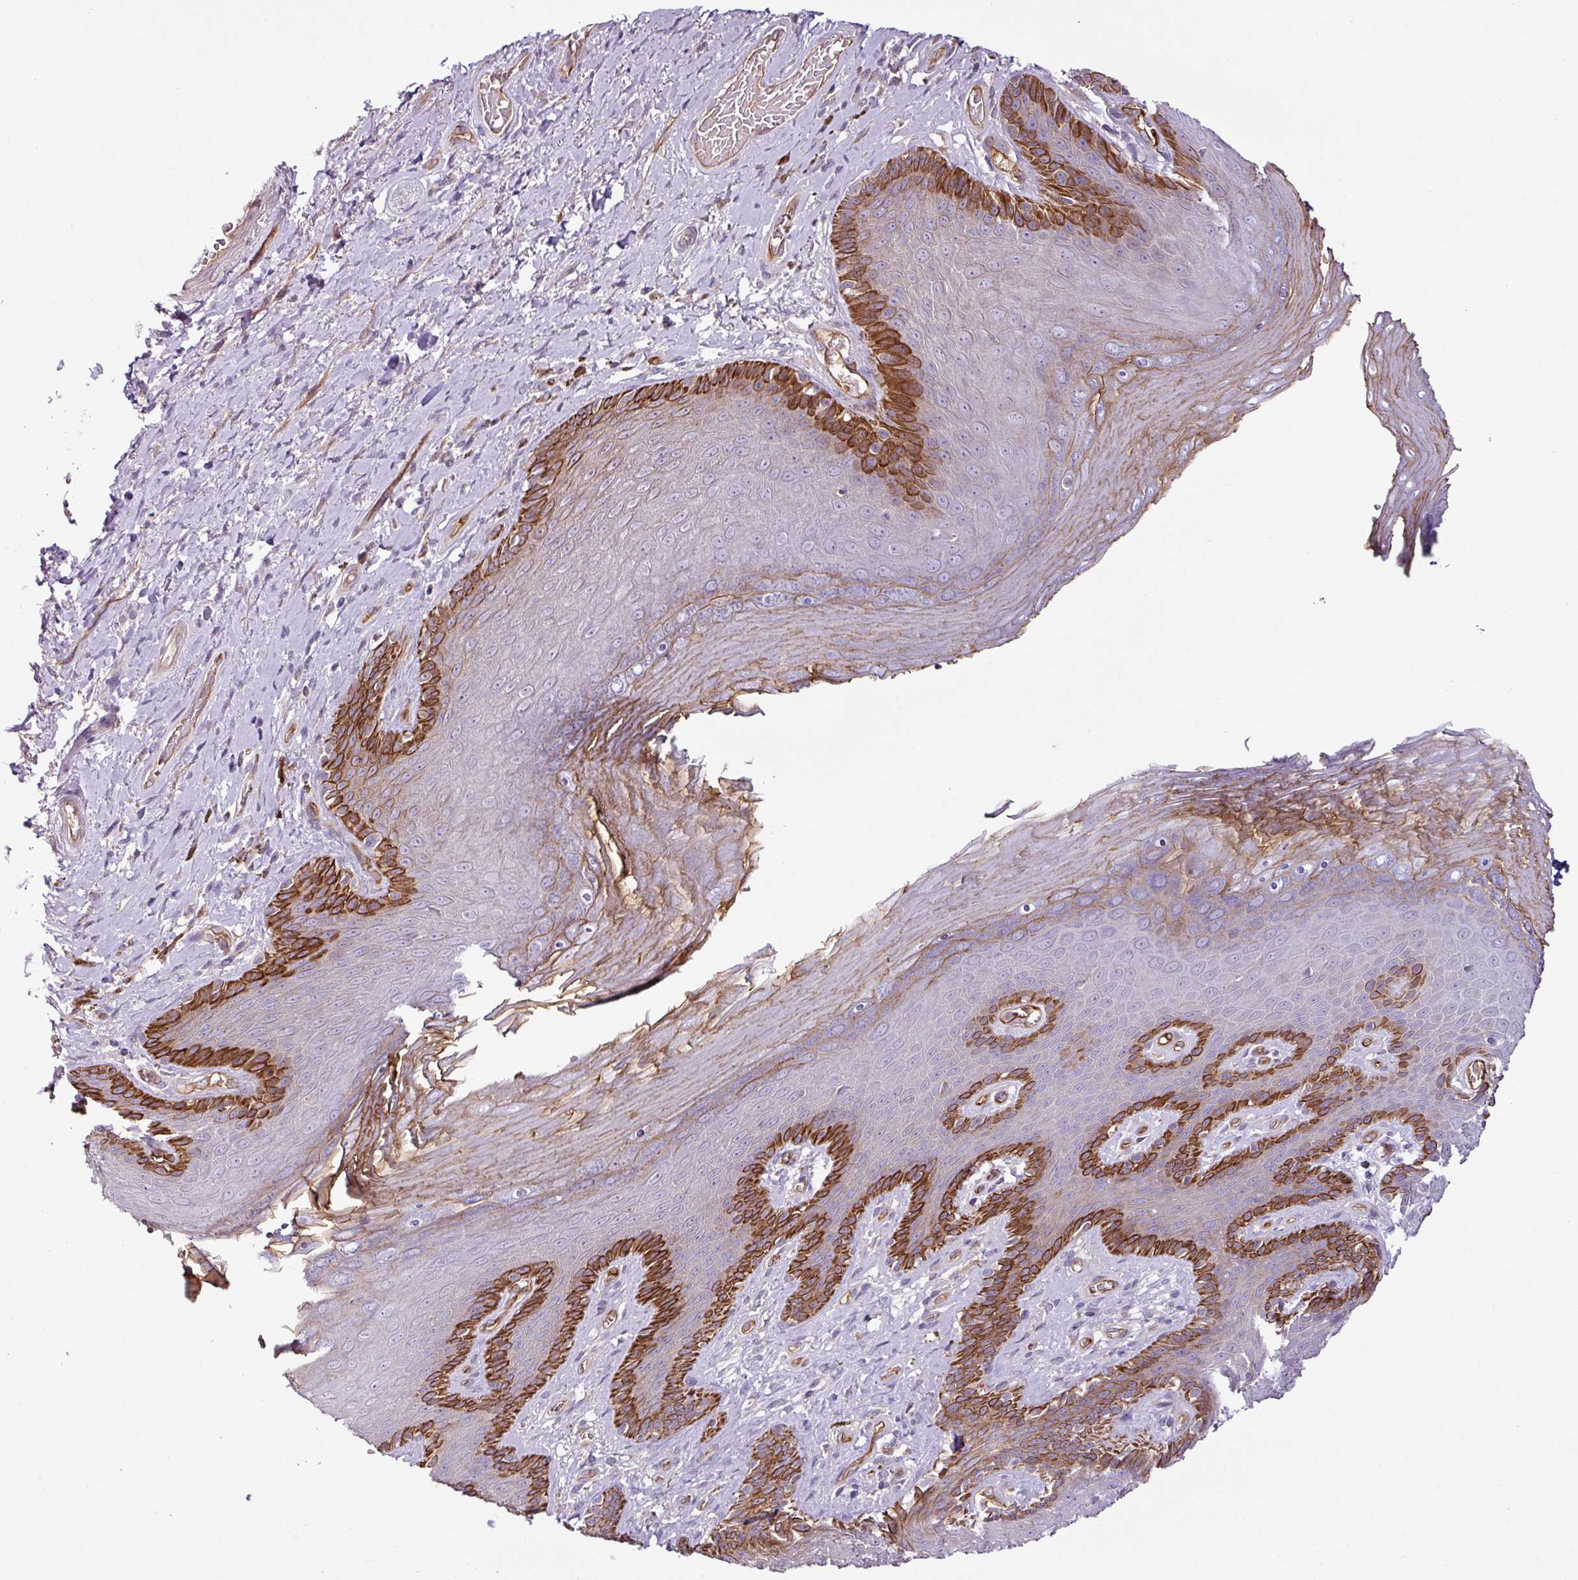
{"staining": {"intensity": "strong", "quantity": "<25%", "location": "cytoplasmic/membranous"}, "tissue": "skin", "cell_type": "Epidermal cells", "image_type": "normal", "snomed": [{"axis": "morphology", "description": "Normal tissue, NOS"}, {"axis": "topography", "description": "Anal"}, {"axis": "topography", "description": "Peripheral nerve tissue"}], "caption": "Unremarkable skin was stained to show a protein in brown. There is medium levels of strong cytoplasmic/membranous staining in approximately <25% of epidermal cells.", "gene": "ZNF106", "patient": {"sex": "male", "age": 53}}